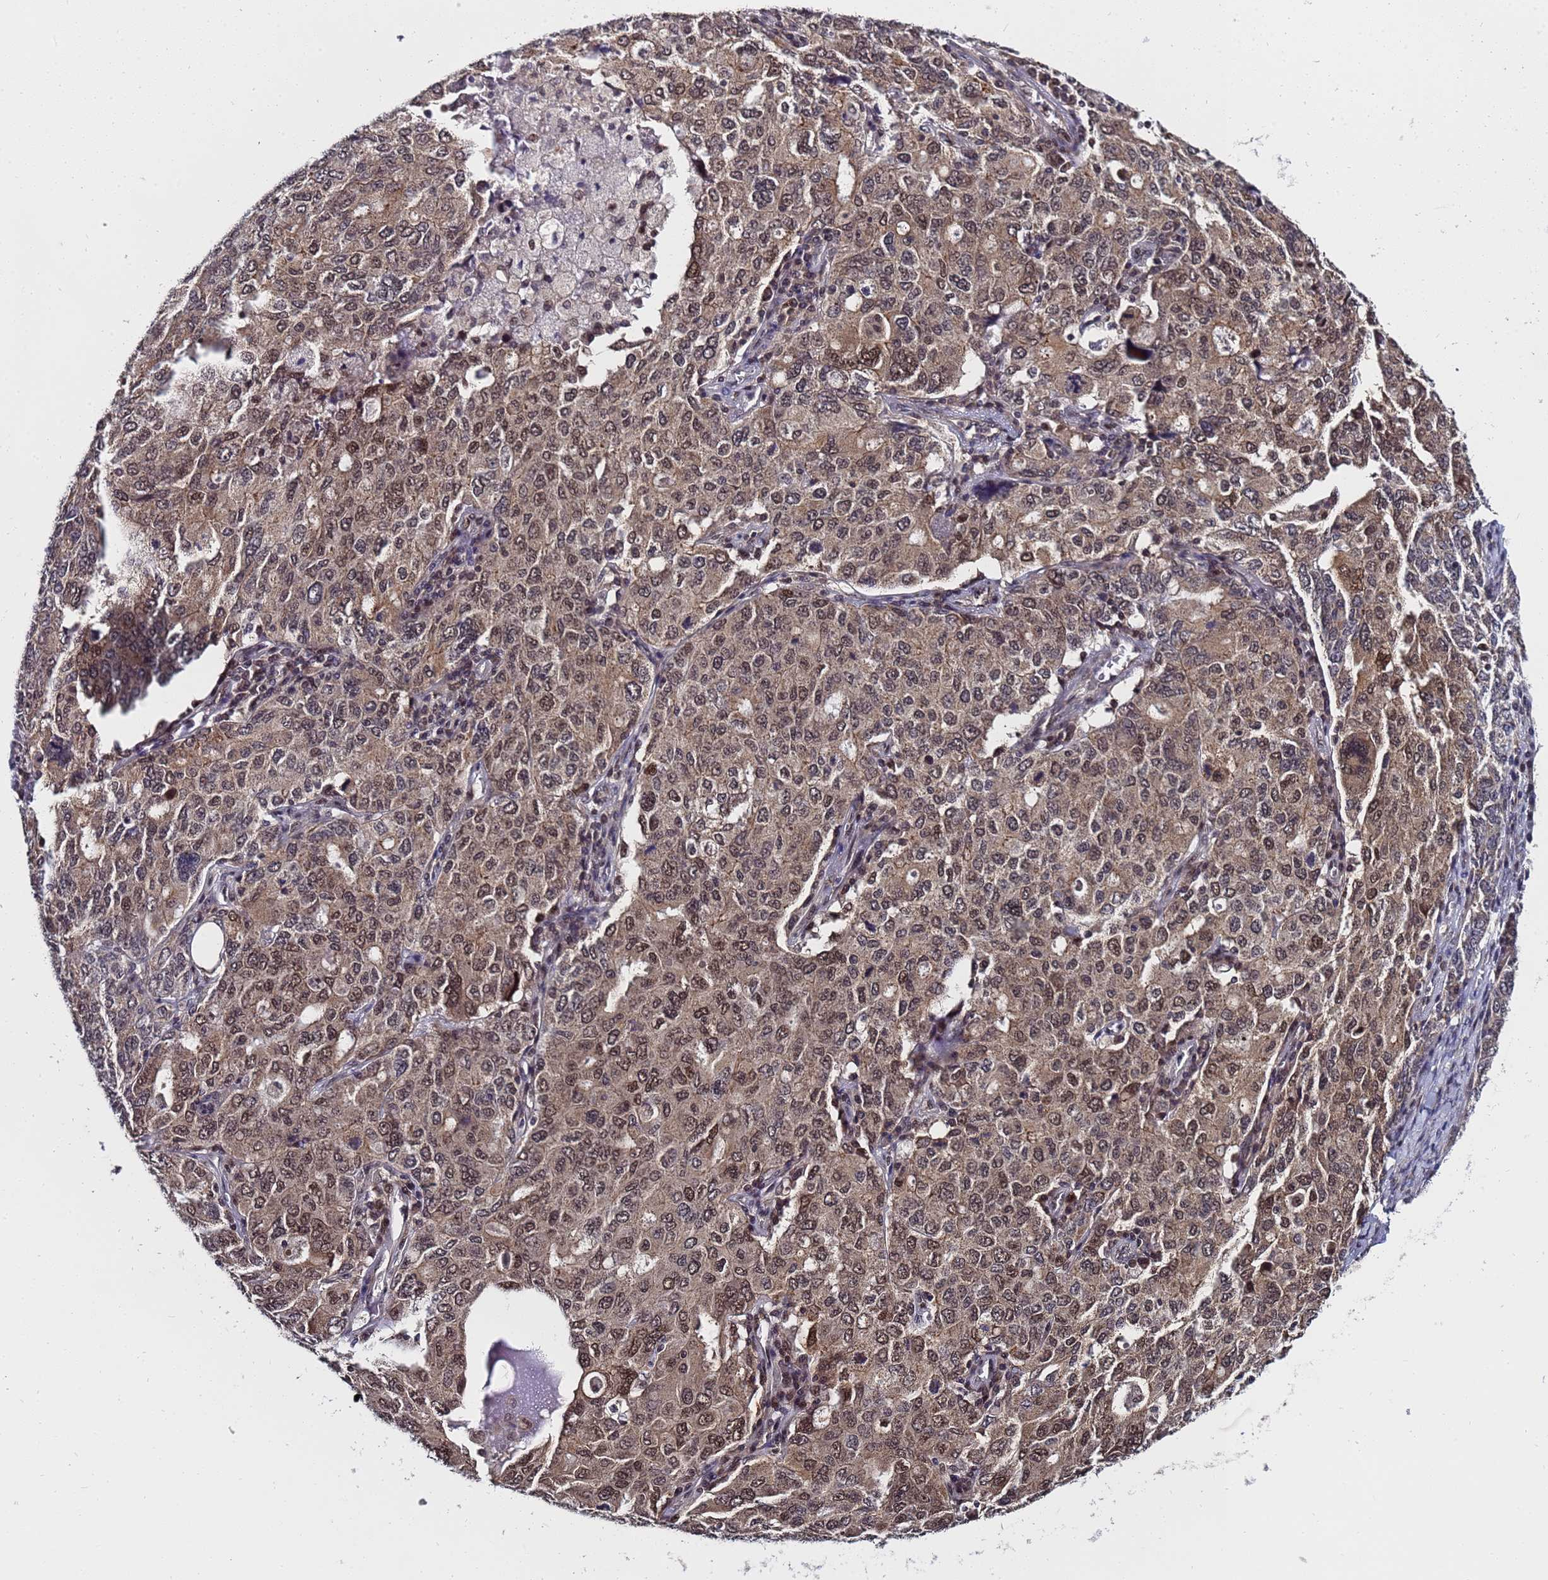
{"staining": {"intensity": "moderate", "quantity": ">75%", "location": "cytoplasmic/membranous,nuclear"}, "tissue": "ovarian cancer", "cell_type": "Tumor cells", "image_type": "cancer", "snomed": [{"axis": "morphology", "description": "Carcinoma, endometroid"}, {"axis": "topography", "description": "Ovary"}], "caption": "This image reveals ovarian cancer stained with immunohistochemistry (IHC) to label a protein in brown. The cytoplasmic/membranous and nuclear of tumor cells show moderate positivity for the protein. Nuclei are counter-stained blue.", "gene": "ANAPC13", "patient": {"sex": "female", "age": 62}}